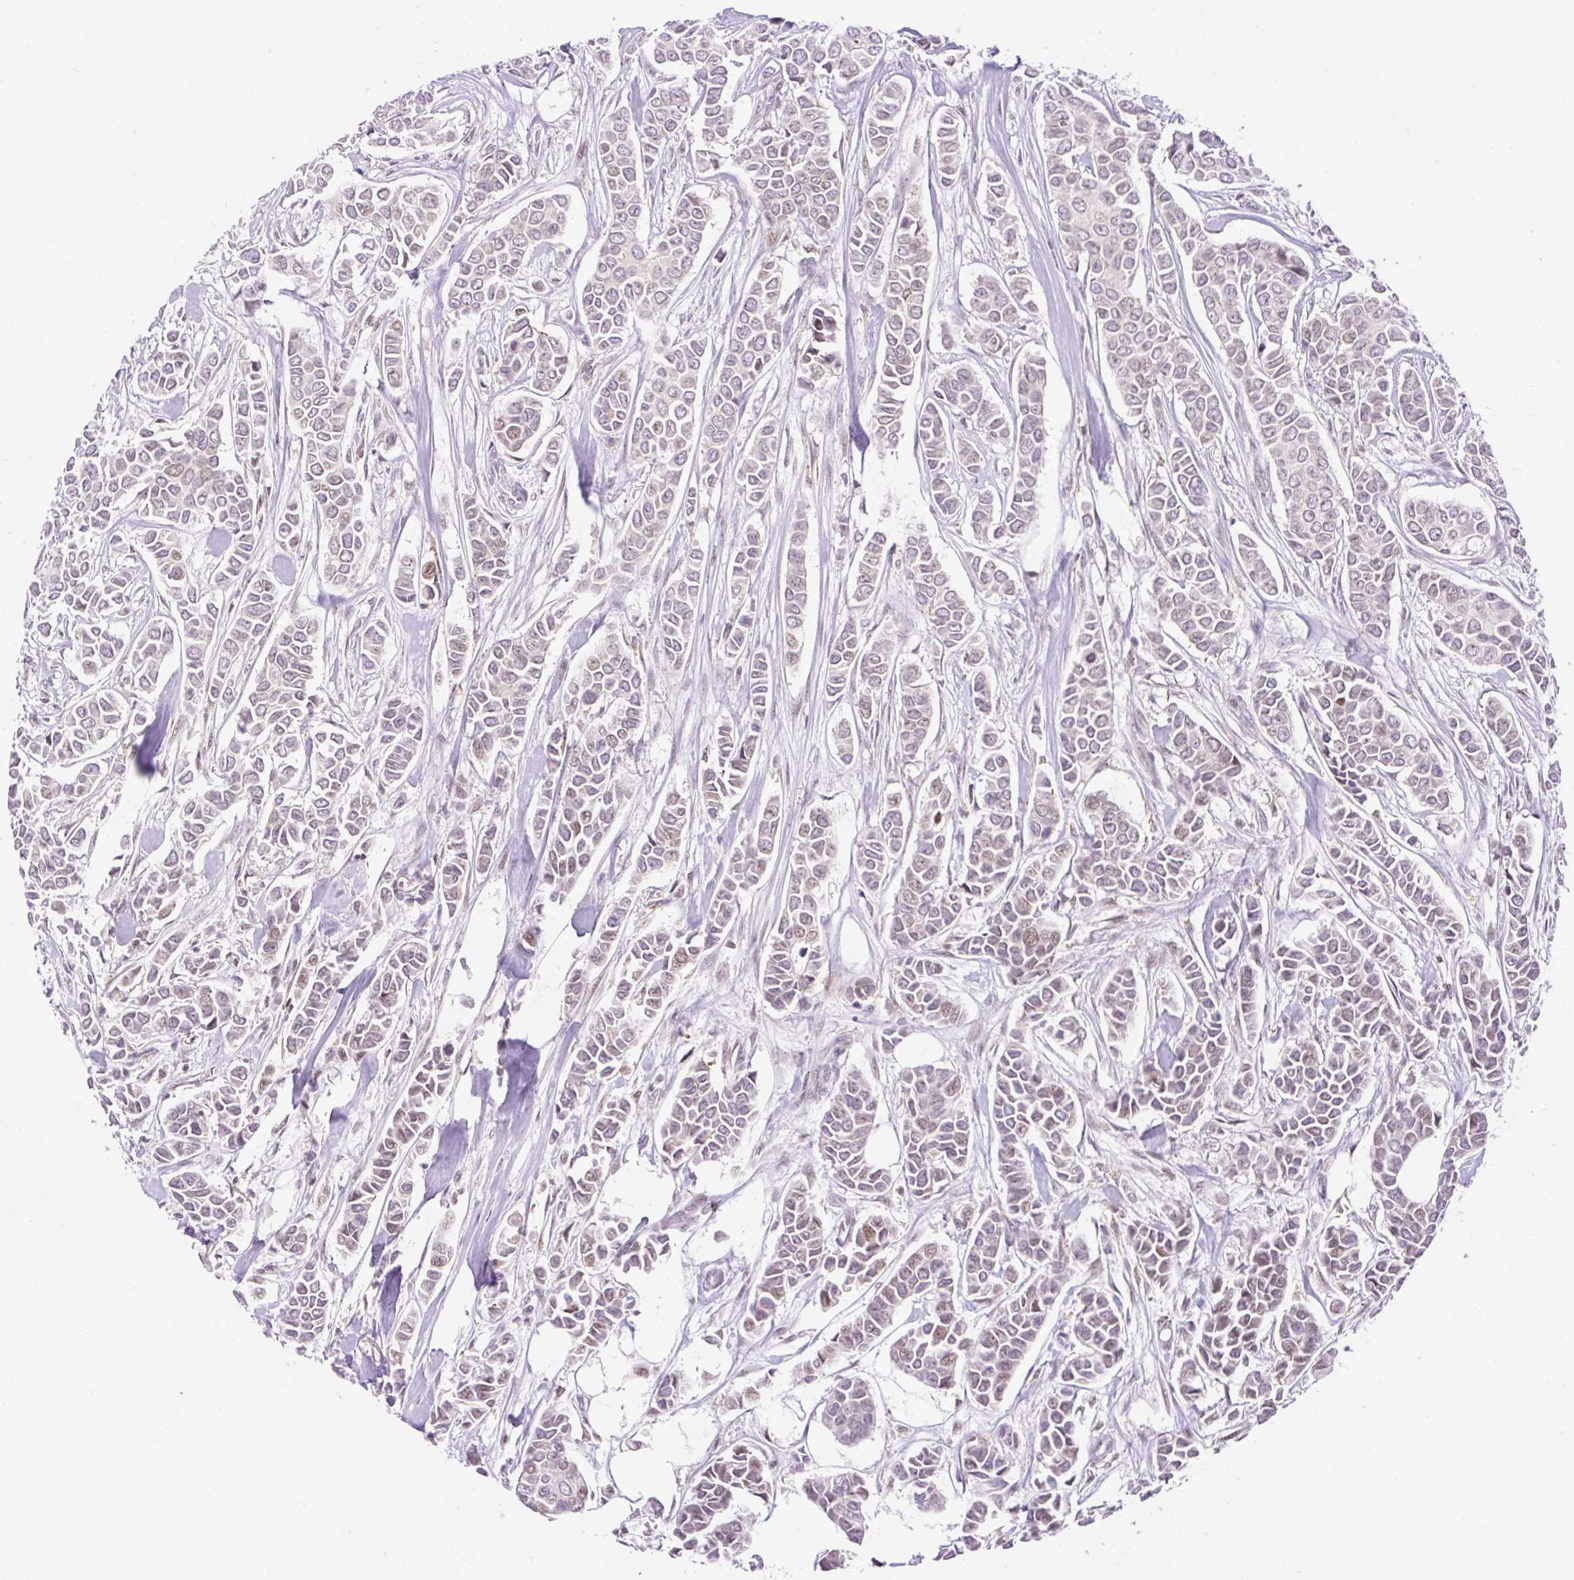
{"staining": {"intensity": "negative", "quantity": "none", "location": "none"}, "tissue": "breast cancer", "cell_type": "Tumor cells", "image_type": "cancer", "snomed": [{"axis": "morphology", "description": "Duct carcinoma"}, {"axis": "topography", "description": "Breast"}], "caption": "Immunohistochemistry of human breast intraductal carcinoma displays no staining in tumor cells.", "gene": "CARD11", "patient": {"sex": "female", "age": 84}}